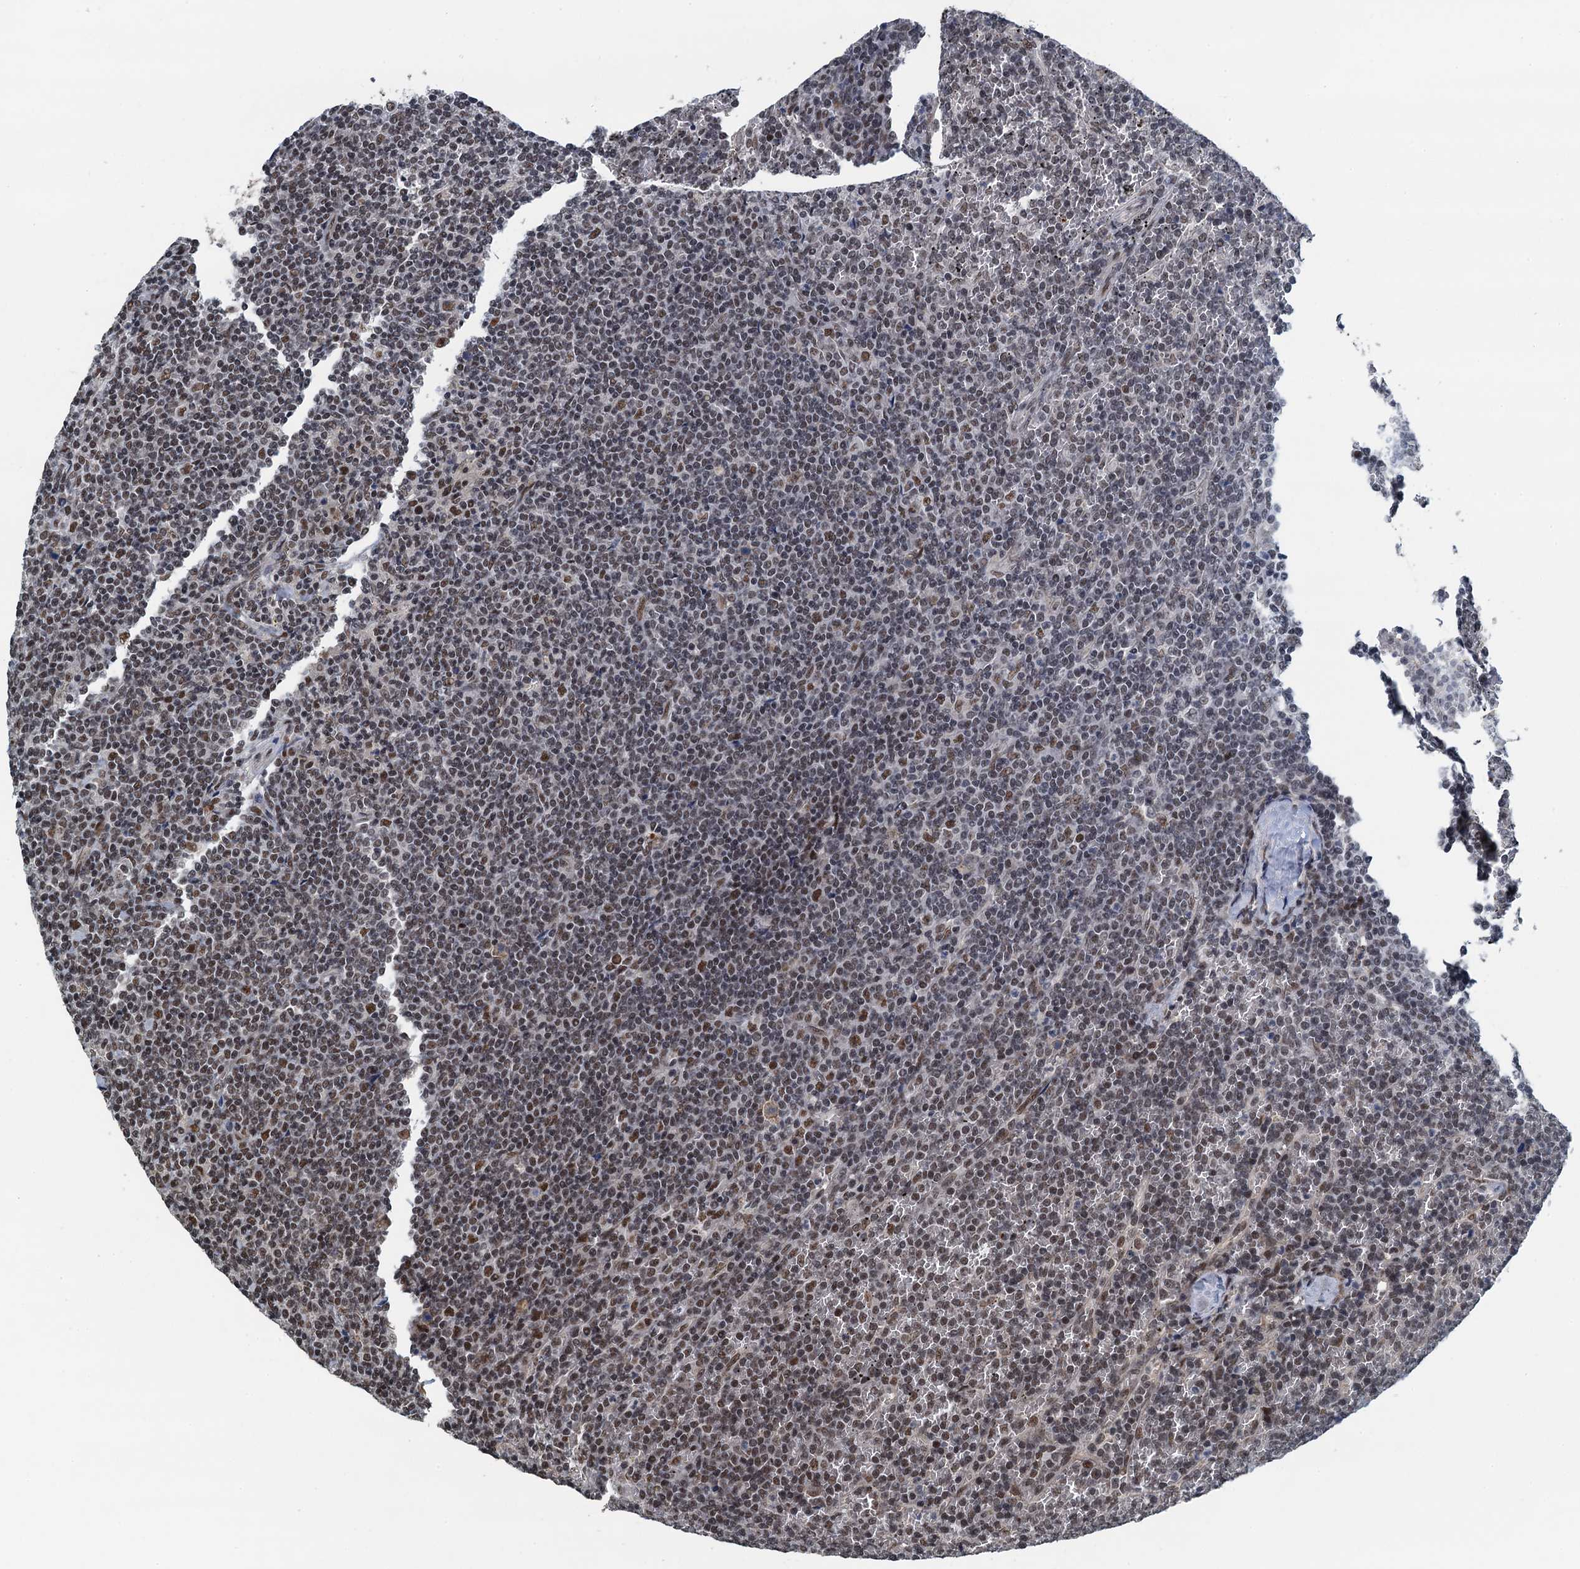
{"staining": {"intensity": "moderate", "quantity": "25%-75%", "location": "nuclear"}, "tissue": "lymphoma", "cell_type": "Tumor cells", "image_type": "cancer", "snomed": [{"axis": "morphology", "description": "Malignant lymphoma, non-Hodgkin's type, Low grade"}, {"axis": "topography", "description": "Spleen"}], "caption": "Immunohistochemical staining of lymphoma displays medium levels of moderate nuclear expression in about 25%-75% of tumor cells.", "gene": "MTA3", "patient": {"sex": "female", "age": 19}}